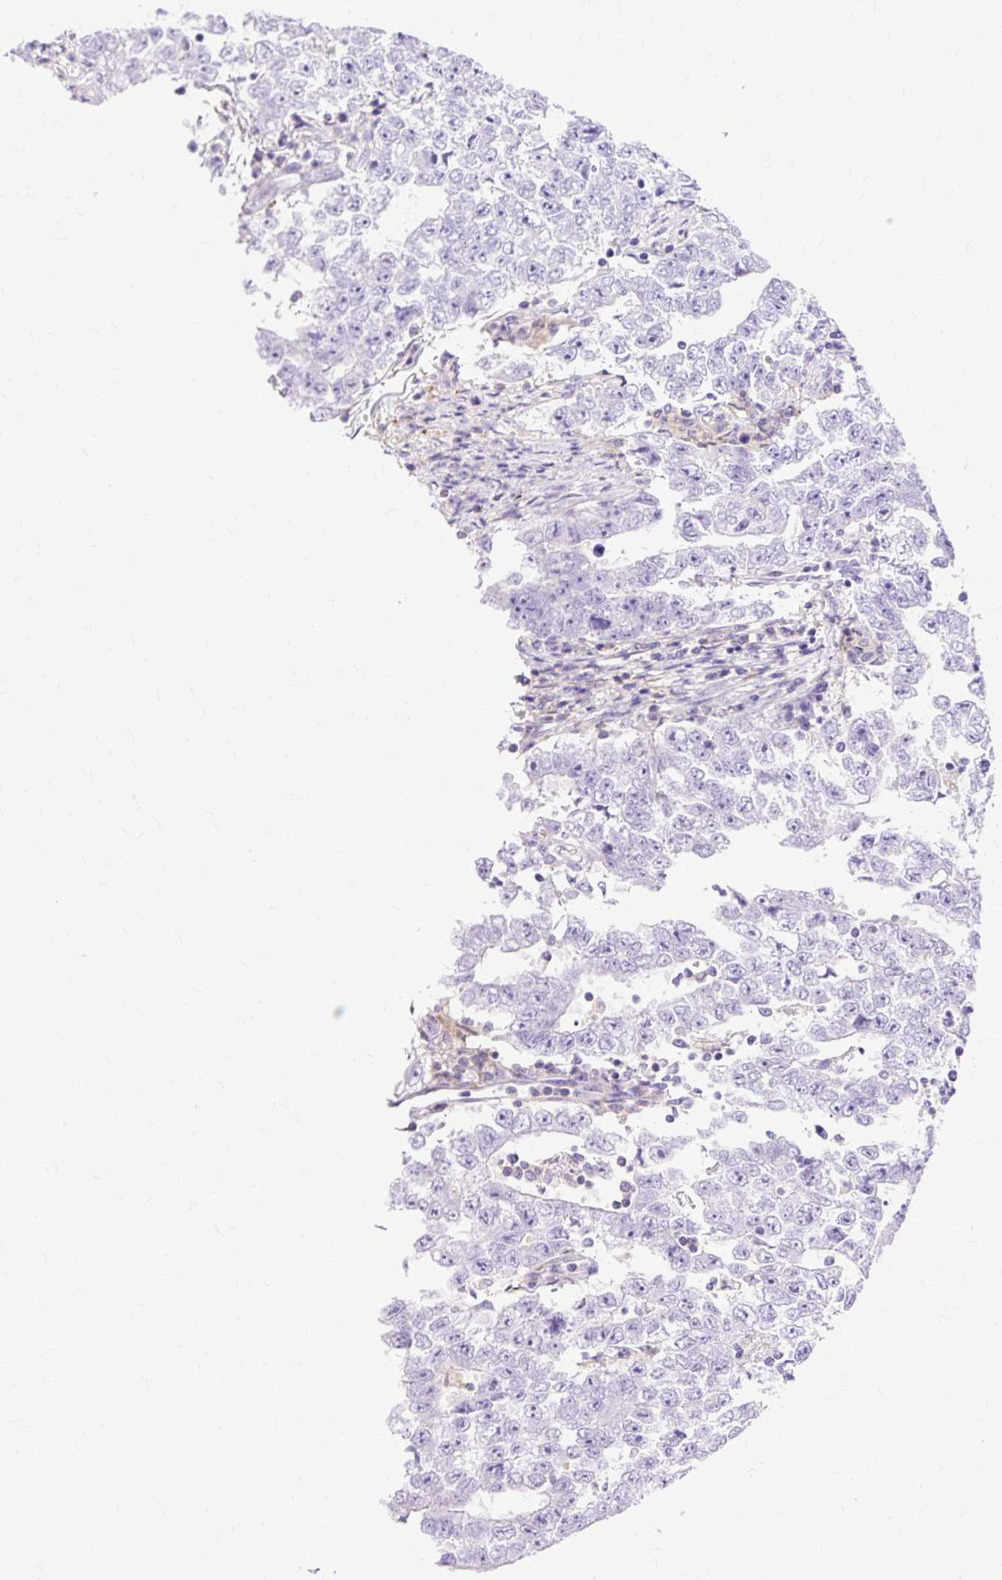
{"staining": {"intensity": "negative", "quantity": "none", "location": "none"}, "tissue": "testis cancer", "cell_type": "Tumor cells", "image_type": "cancer", "snomed": [{"axis": "morphology", "description": "Carcinoma, Embryonal, NOS"}, {"axis": "topography", "description": "Testis"}], "caption": "A histopathology image of testis embryonal carcinoma stained for a protein exhibits no brown staining in tumor cells.", "gene": "TWF2", "patient": {"sex": "male", "age": 25}}